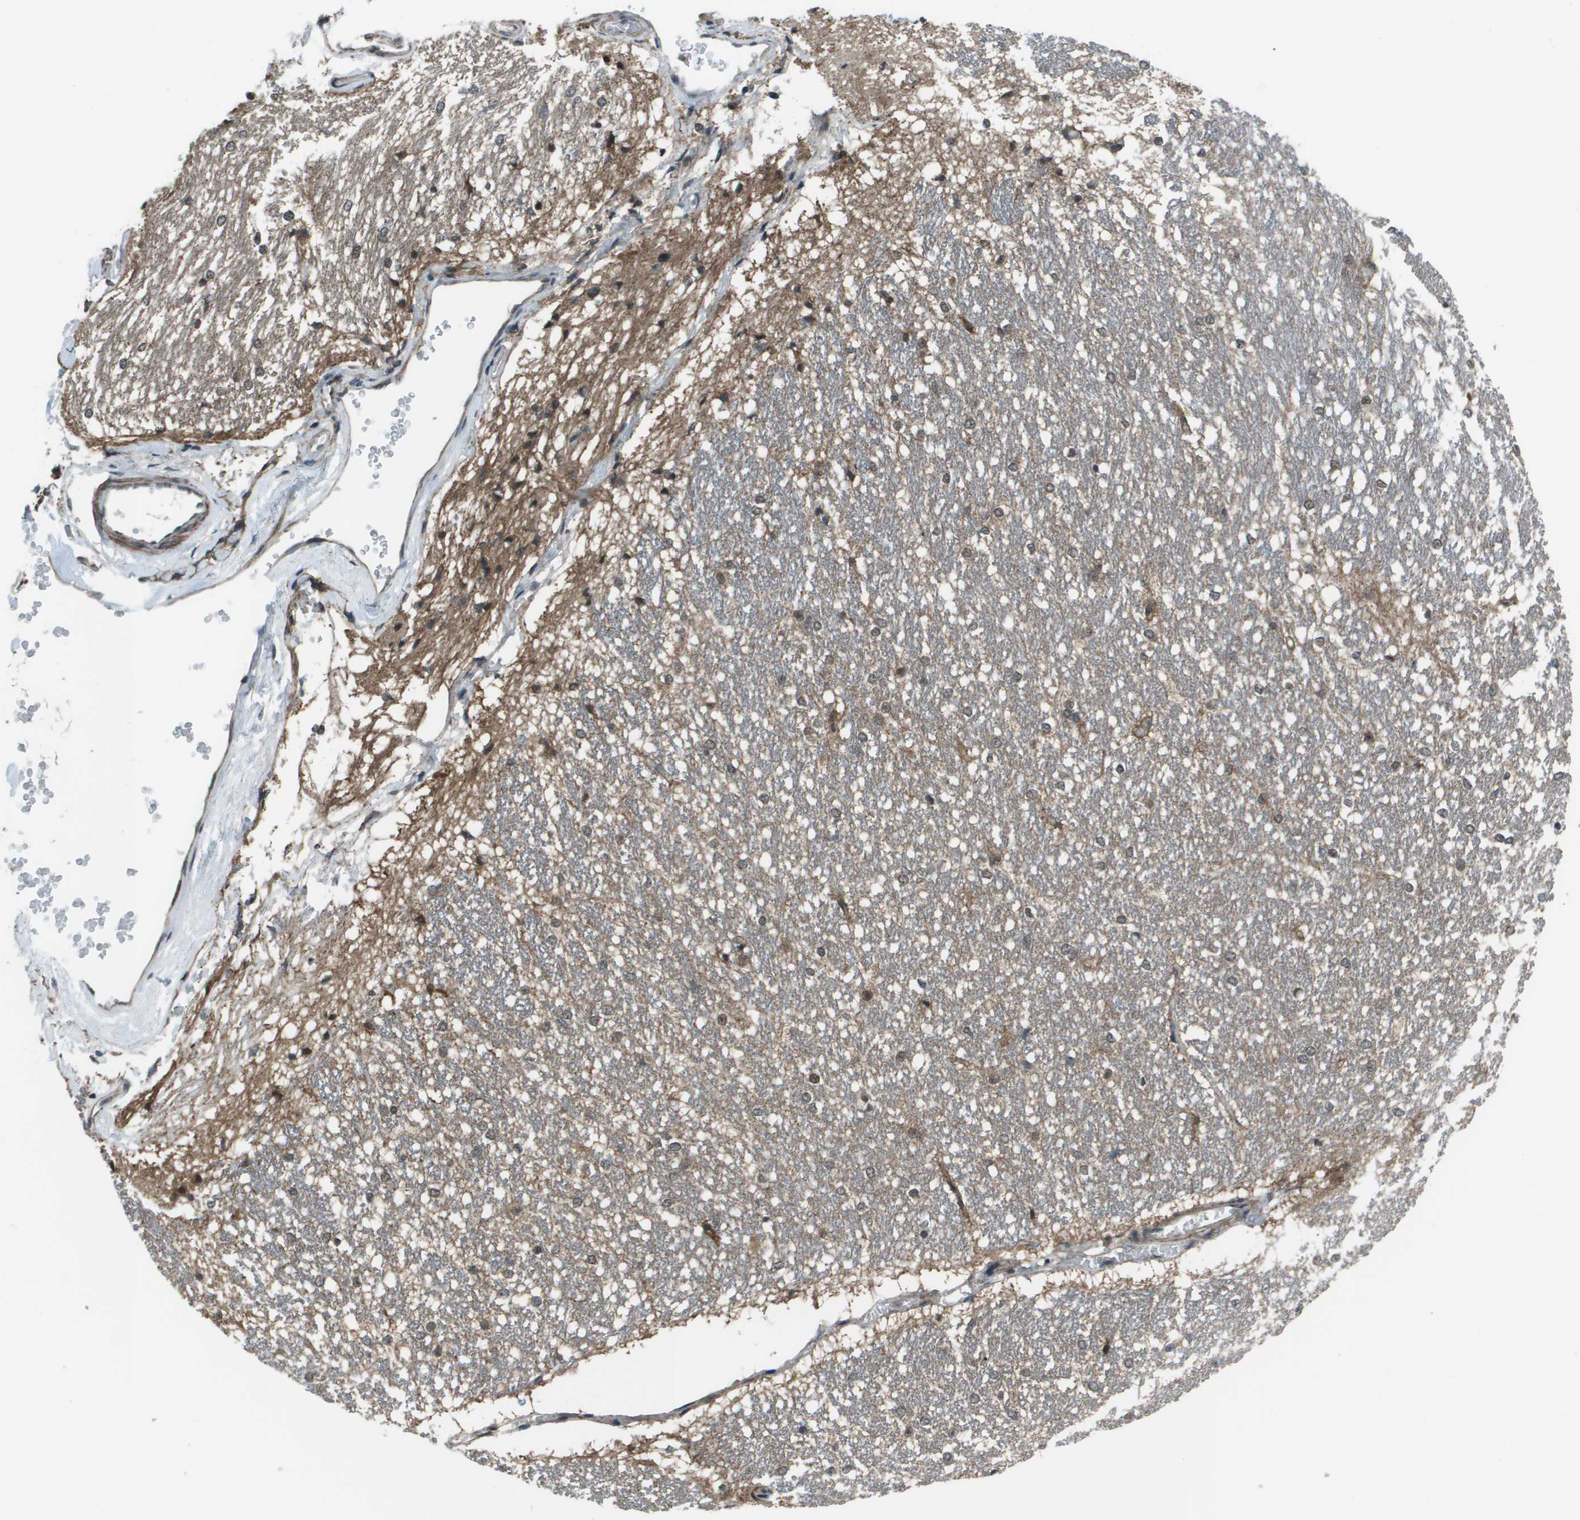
{"staining": {"intensity": "moderate", "quantity": "<25%", "location": "nuclear"}, "tissue": "hippocampus", "cell_type": "Glial cells", "image_type": "normal", "snomed": [{"axis": "morphology", "description": "Normal tissue, NOS"}, {"axis": "topography", "description": "Hippocampus"}], "caption": "The immunohistochemical stain highlights moderate nuclear expression in glial cells of normal hippocampus. (DAB IHC with brightfield microscopy, high magnification).", "gene": "PPFIA1", "patient": {"sex": "female", "age": 19}}